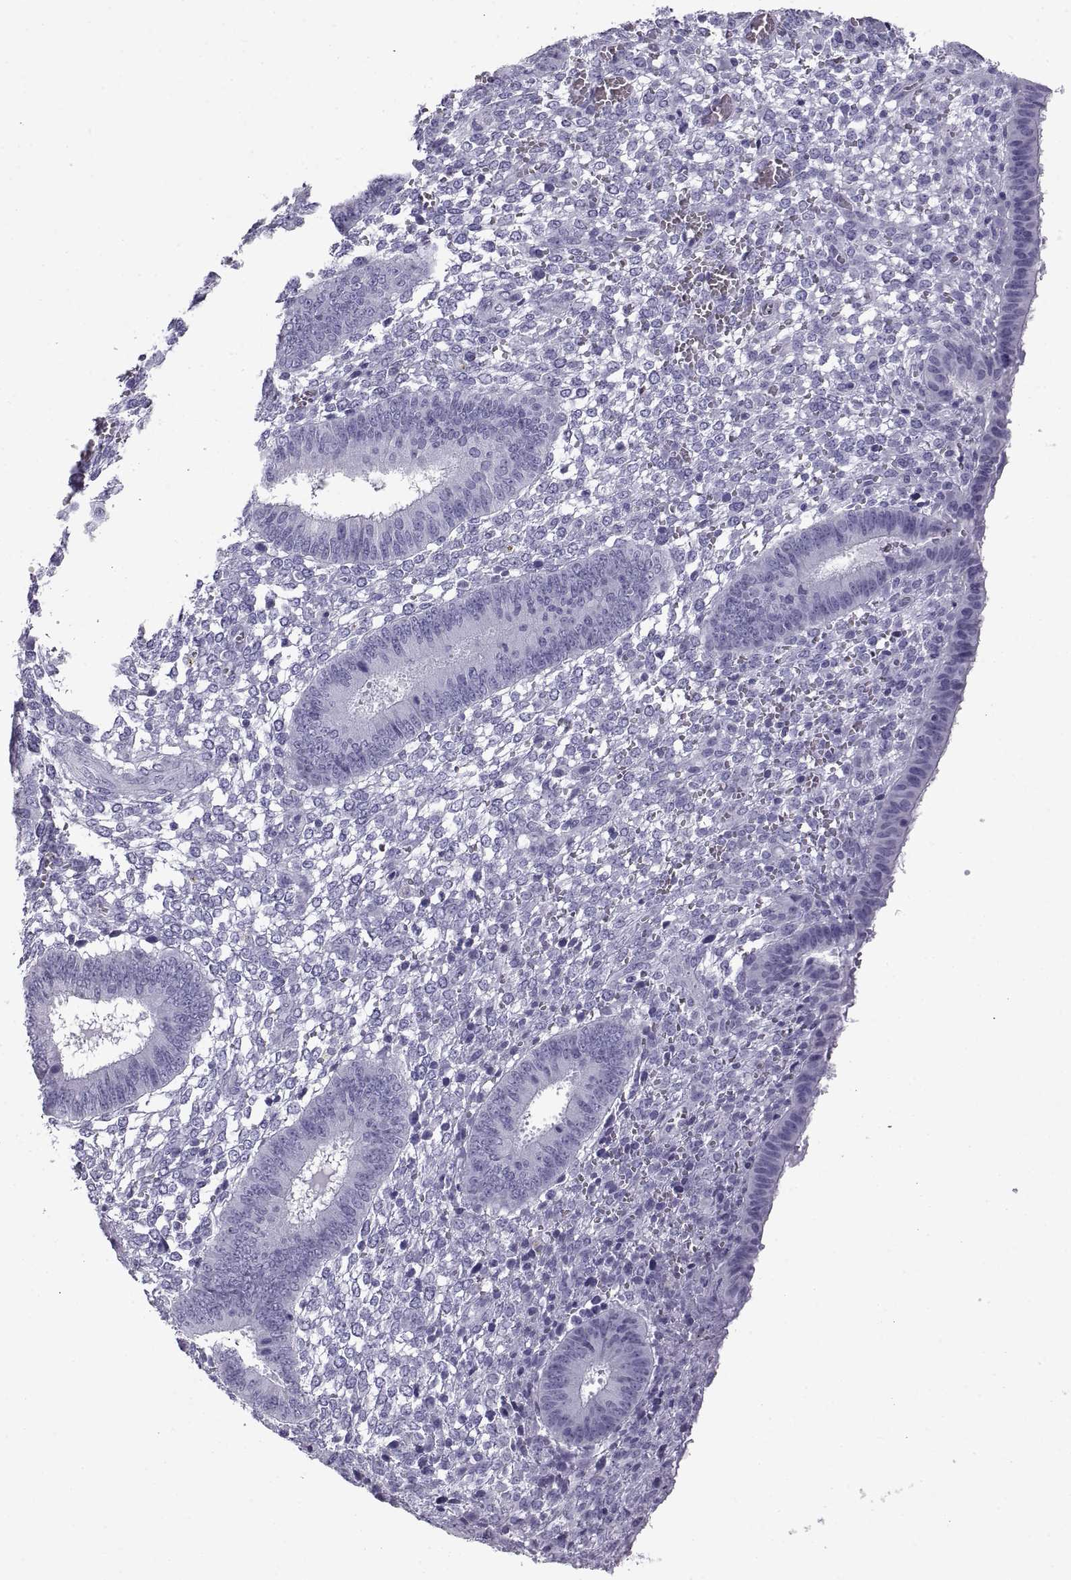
{"staining": {"intensity": "negative", "quantity": "none", "location": "none"}, "tissue": "endometrium", "cell_type": "Cells in endometrial stroma", "image_type": "normal", "snomed": [{"axis": "morphology", "description": "Normal tissue, NOS"}, {"axis": "topography", "description": "Endometrium"}], "caption": "High magnification brightfield microscopy of unremarkable endometrium stained with DAB (3,3'-diaminobenzidine) (brown) and counterstained with hematoxylin (blue): cells in endometrial stroma show no significant staining.", "gene": "RLBP1", "patient": {"sex": "female", "age": 42}}